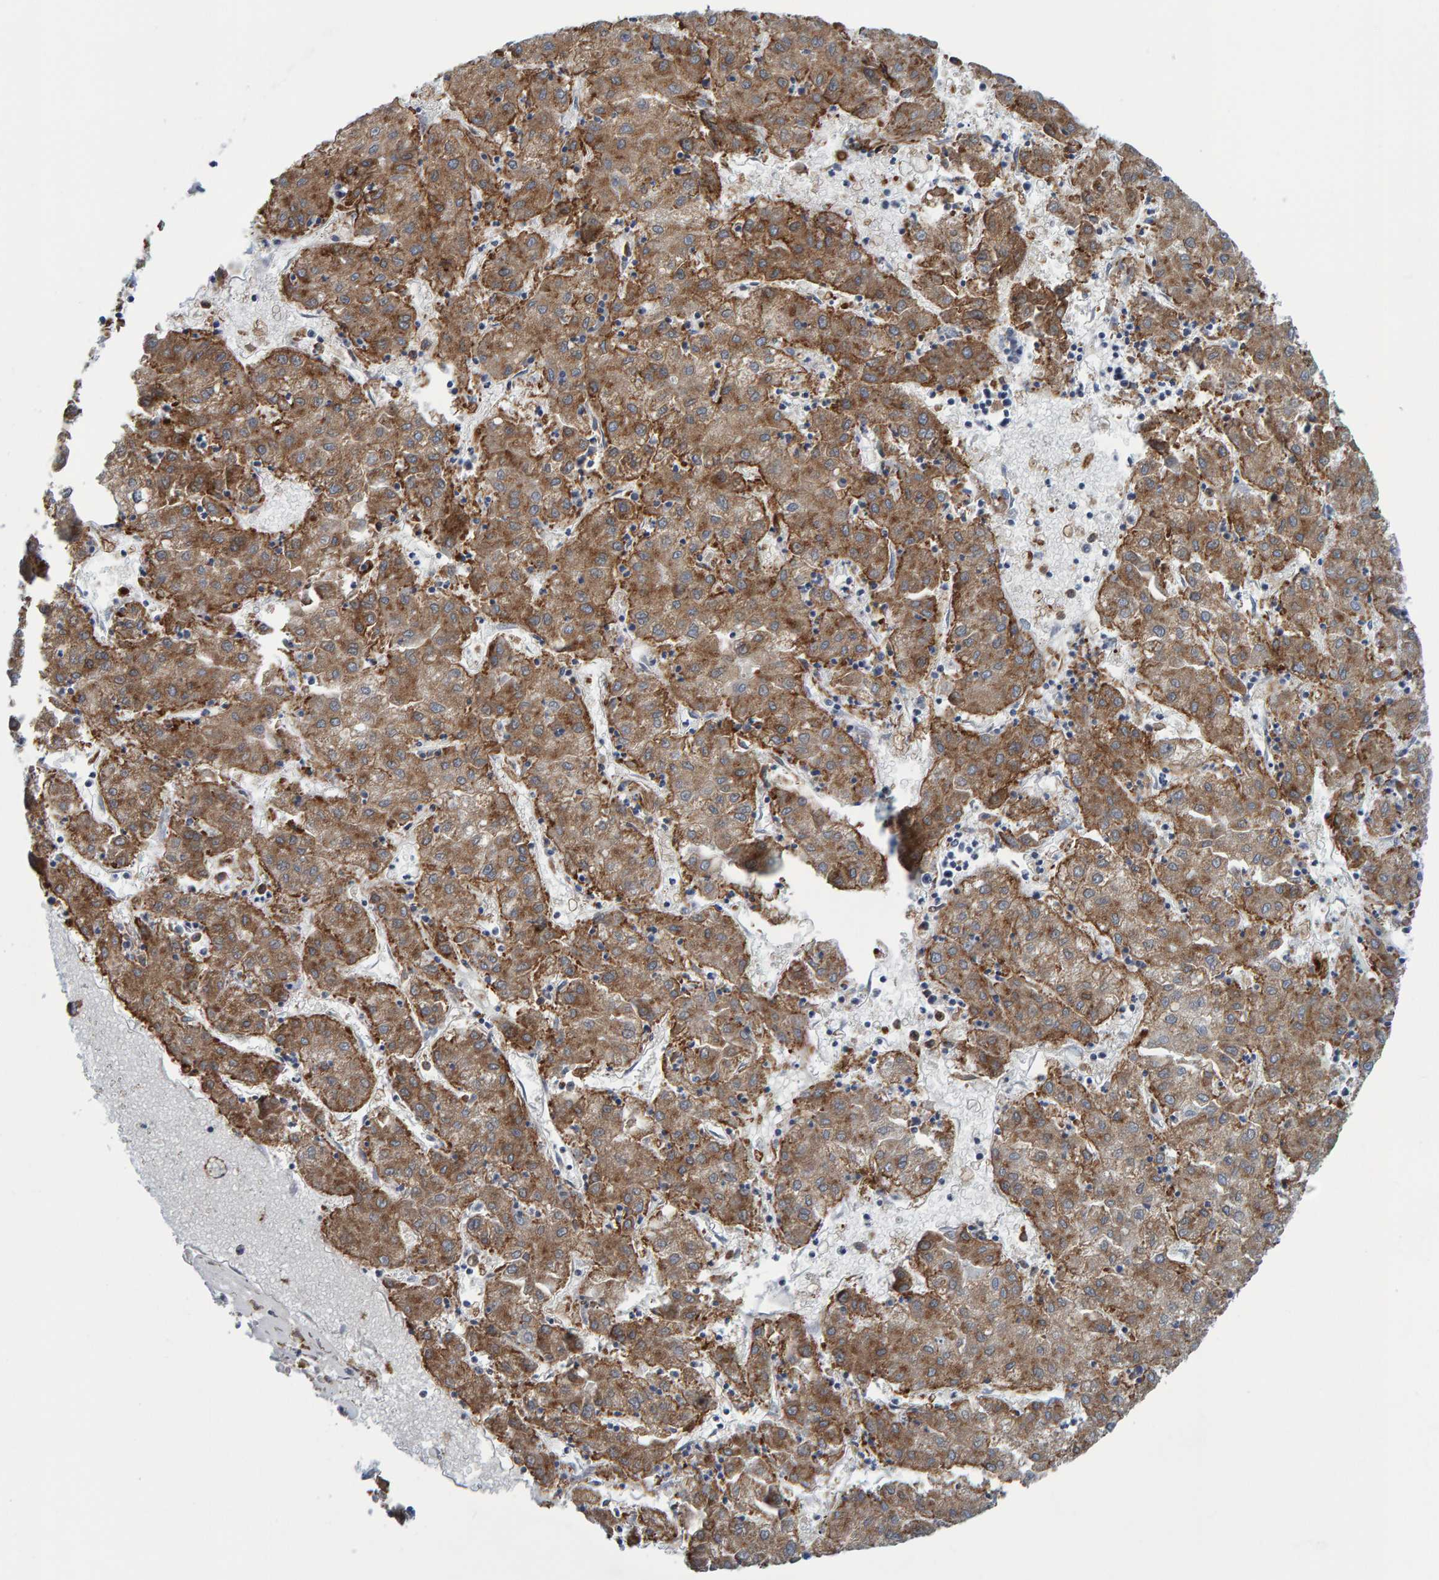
{"staining": {"intensity": "moderate", "quantity": ">75%", "location": "cytoplasmic/membranous"}, "tissue": "liver cancer", "cell_type": "Tumor cells", "image_type": "cancer", "snomed": [{"axis": "morphology", "description": "Carcinoma, Hepatocellular, NOS"}, {"axis": "topography", "description": "Liver"}], "caption": "An image showing moderate cytoplasmic/membranous staining in approximately >75% of tumor cells in liver hepatocellular carcinoma, as visualized by brown immunohistochemical staining.", "gene": "LRP1", "patient": {"sex": "male", "age": 72}}